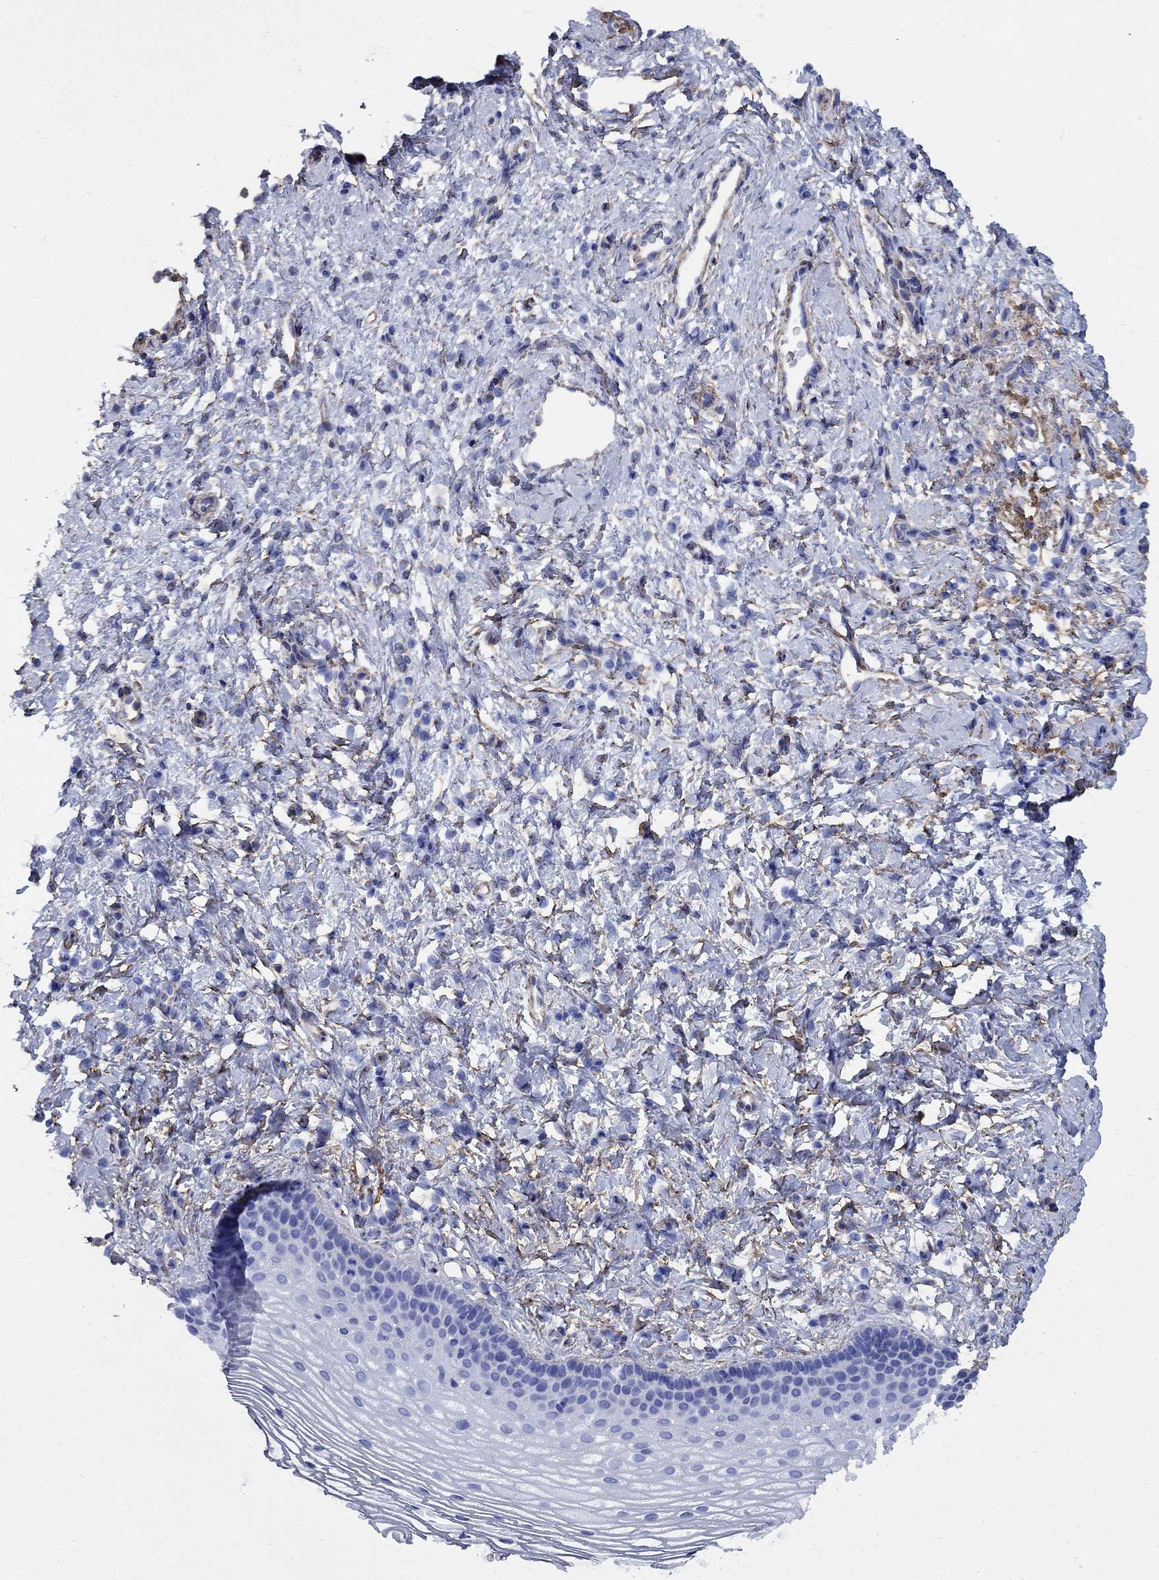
{"staining": {"intensity": "negative", "quantity": "none", "location": "none"}, "tissue": "cervix", "cell_type": "Glandular cells", "image_type": "normal", "snomed": [{"axis": "morphology", "description": "Normal tissue, NOS"}, {"axis": "topography", "description": "Cervix"}], "caption": "Glandular cells show no significant staining in normal cervix. The staining was performed using DAB (3,3'-diaminobenzidine) to visualize the protein expression in brown, while the nuclei were stained in blue with hematoxylin (Magnification: 20x).", "gene": "VTN", "patient": {"sex": "female", "age": 39}}